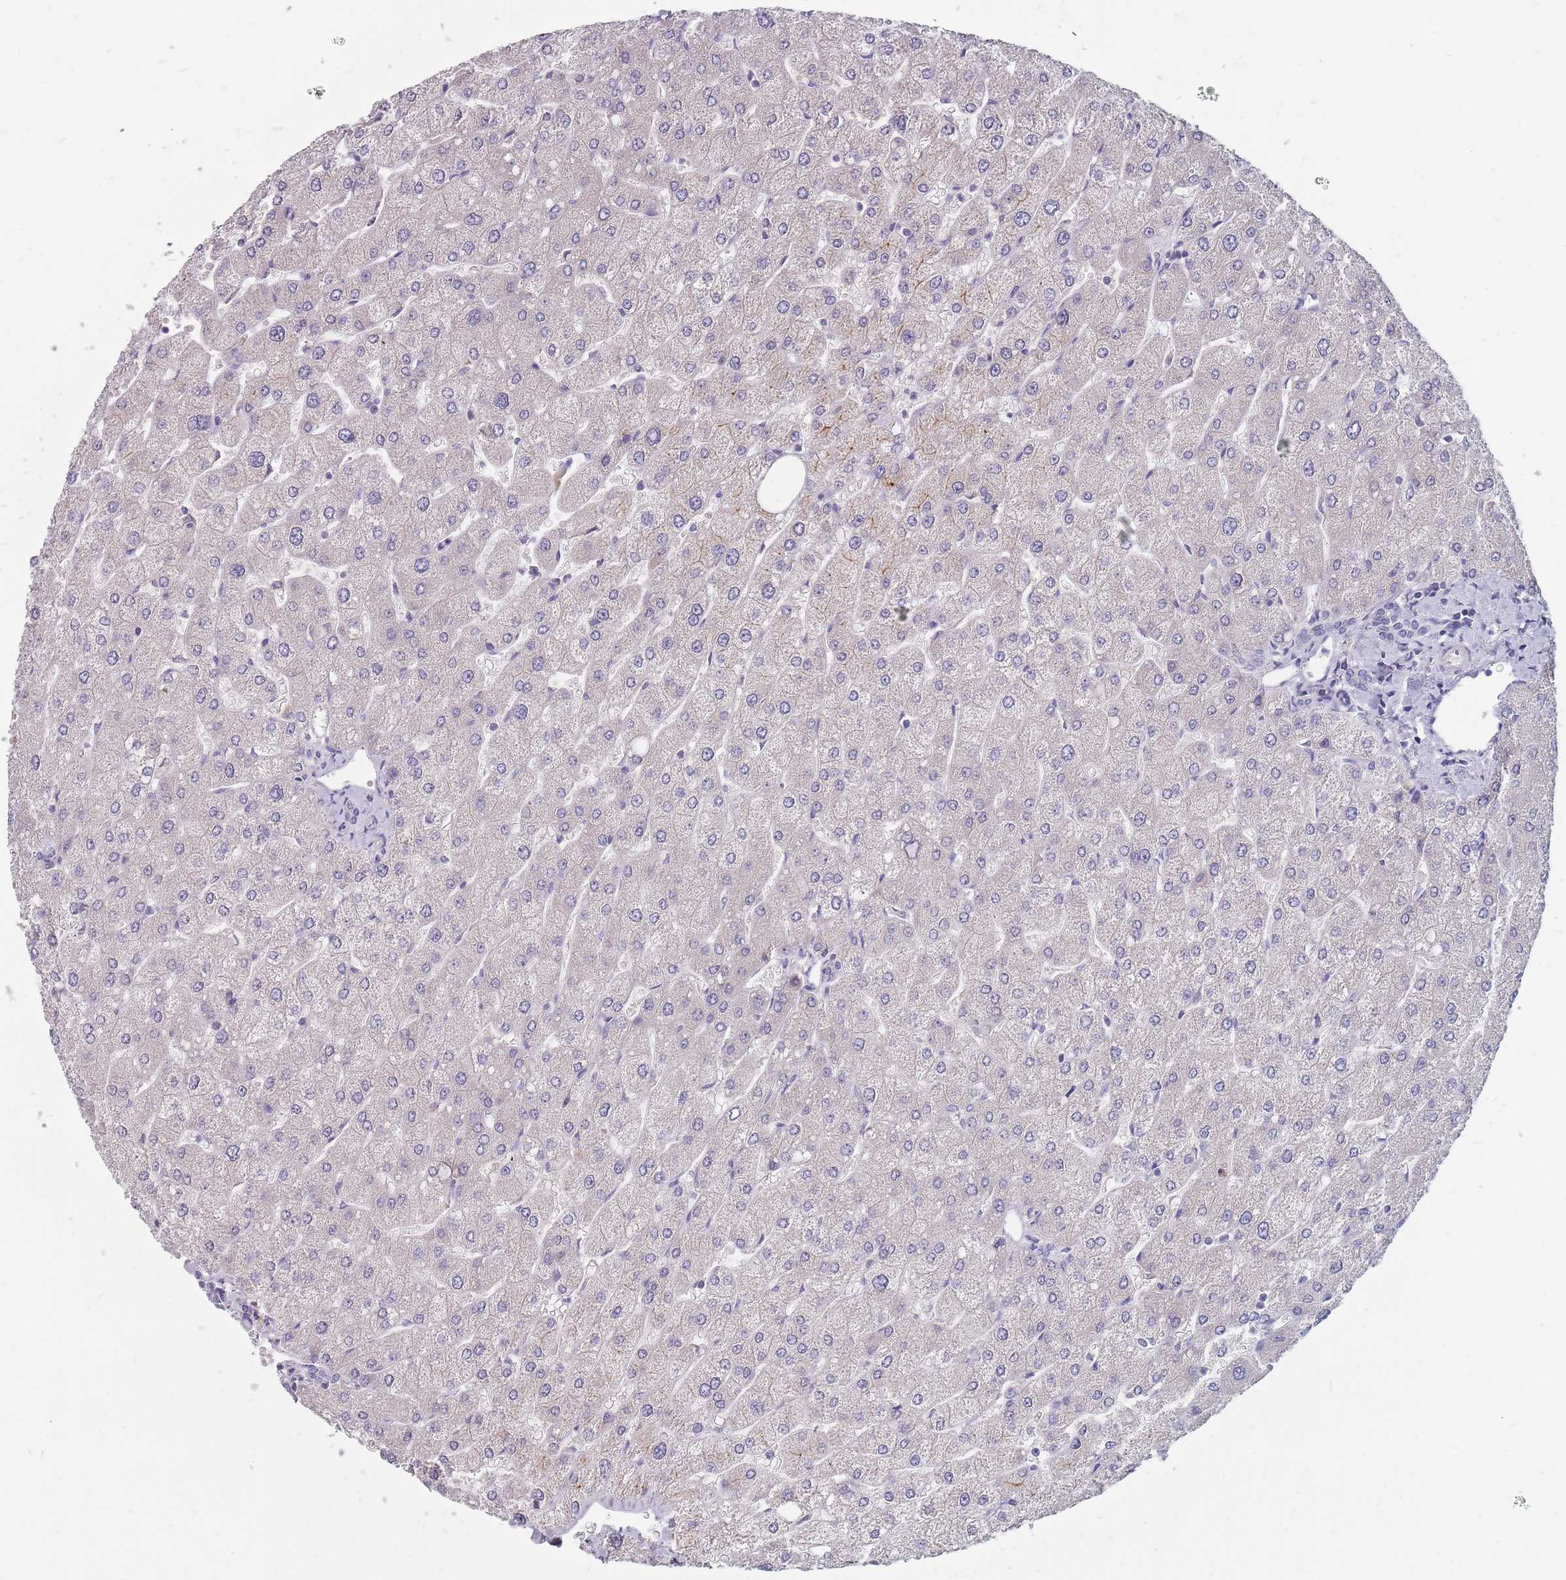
{"staining": {"intensity": "negative", "quantity": "none", "location": "none"}, "tissue": "liver", "cell_type": "Cholangiocytes", "image_type": "normal", "snomed": [{"axis": "morphology", "description": "Normal tissue, NOS"}, {"axis": "topography", "description": "Liver"}], "caption": "Immunohistochemistry (IHC) photomicrograph of unremarkable human liver stained for a protein (brown), which displays no staining in cholangiocytes. The staining is performed using DAB brown chromogen with nuclei counter-stained in using hematoxylin.", "gene": "CMTR2", "patient": {"sex": "male", "age": 55}}